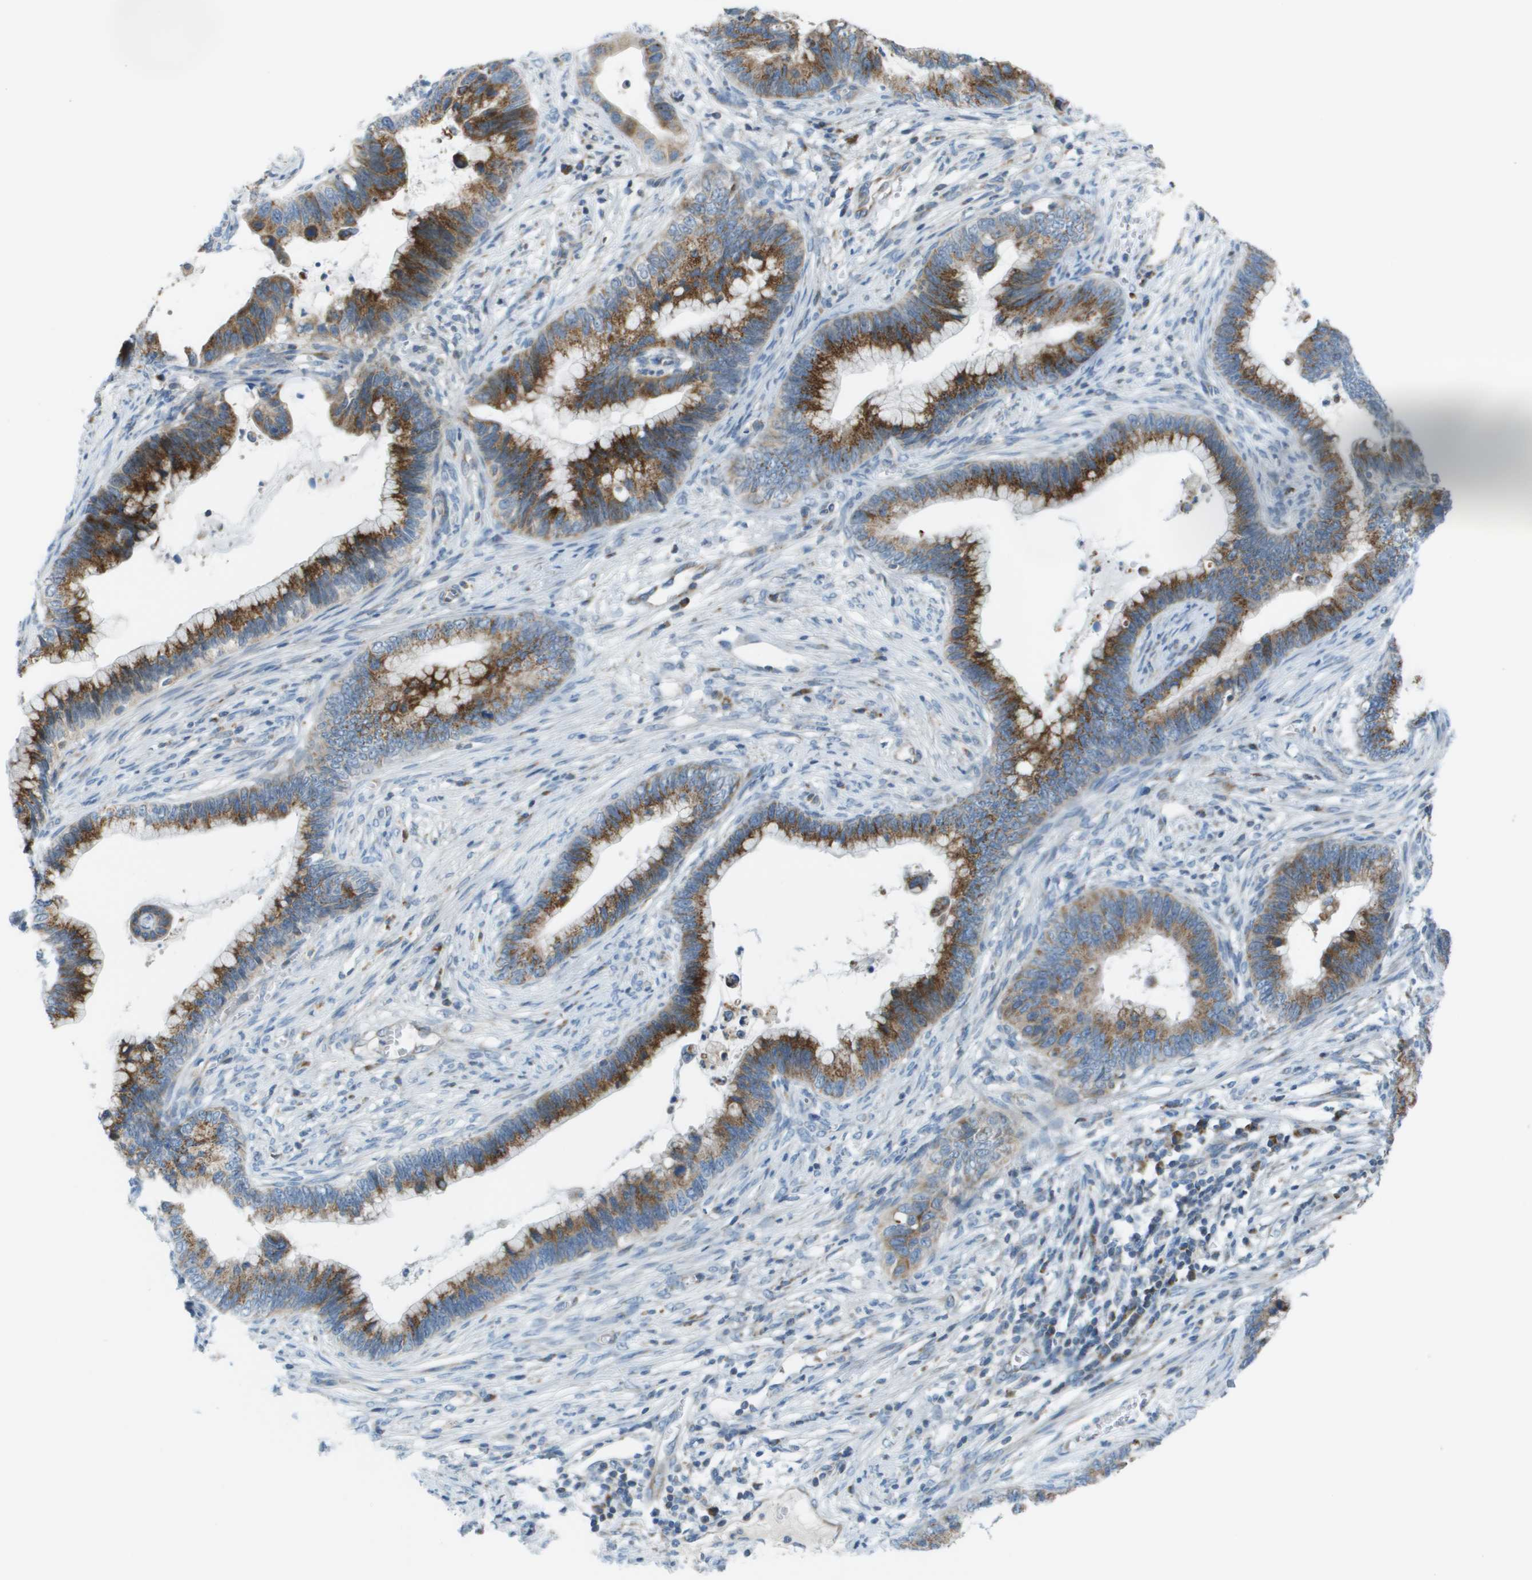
{"staining": {"intensity": "strong", "quantity": ">75%", "location": "cytoplasmic/membranous"}, "tissue": "cervical cancer", "cell_type": "Tumor cells", "image_type": "cancer", "snomed": [{"axis": "morphology", "description": "Adenocarcinoma, NOS"}, {"axis": "topography", "description": "Cervix"}], "caption": "There is high levels of strong cytoplasmic/membranous staining in tumor cells of adenocarcinoma (cervical), as demonstrated by immunohistochemical staining (brown color).", "gene": "GALNT6", "patient": {"sex": "female", "age": 44}}